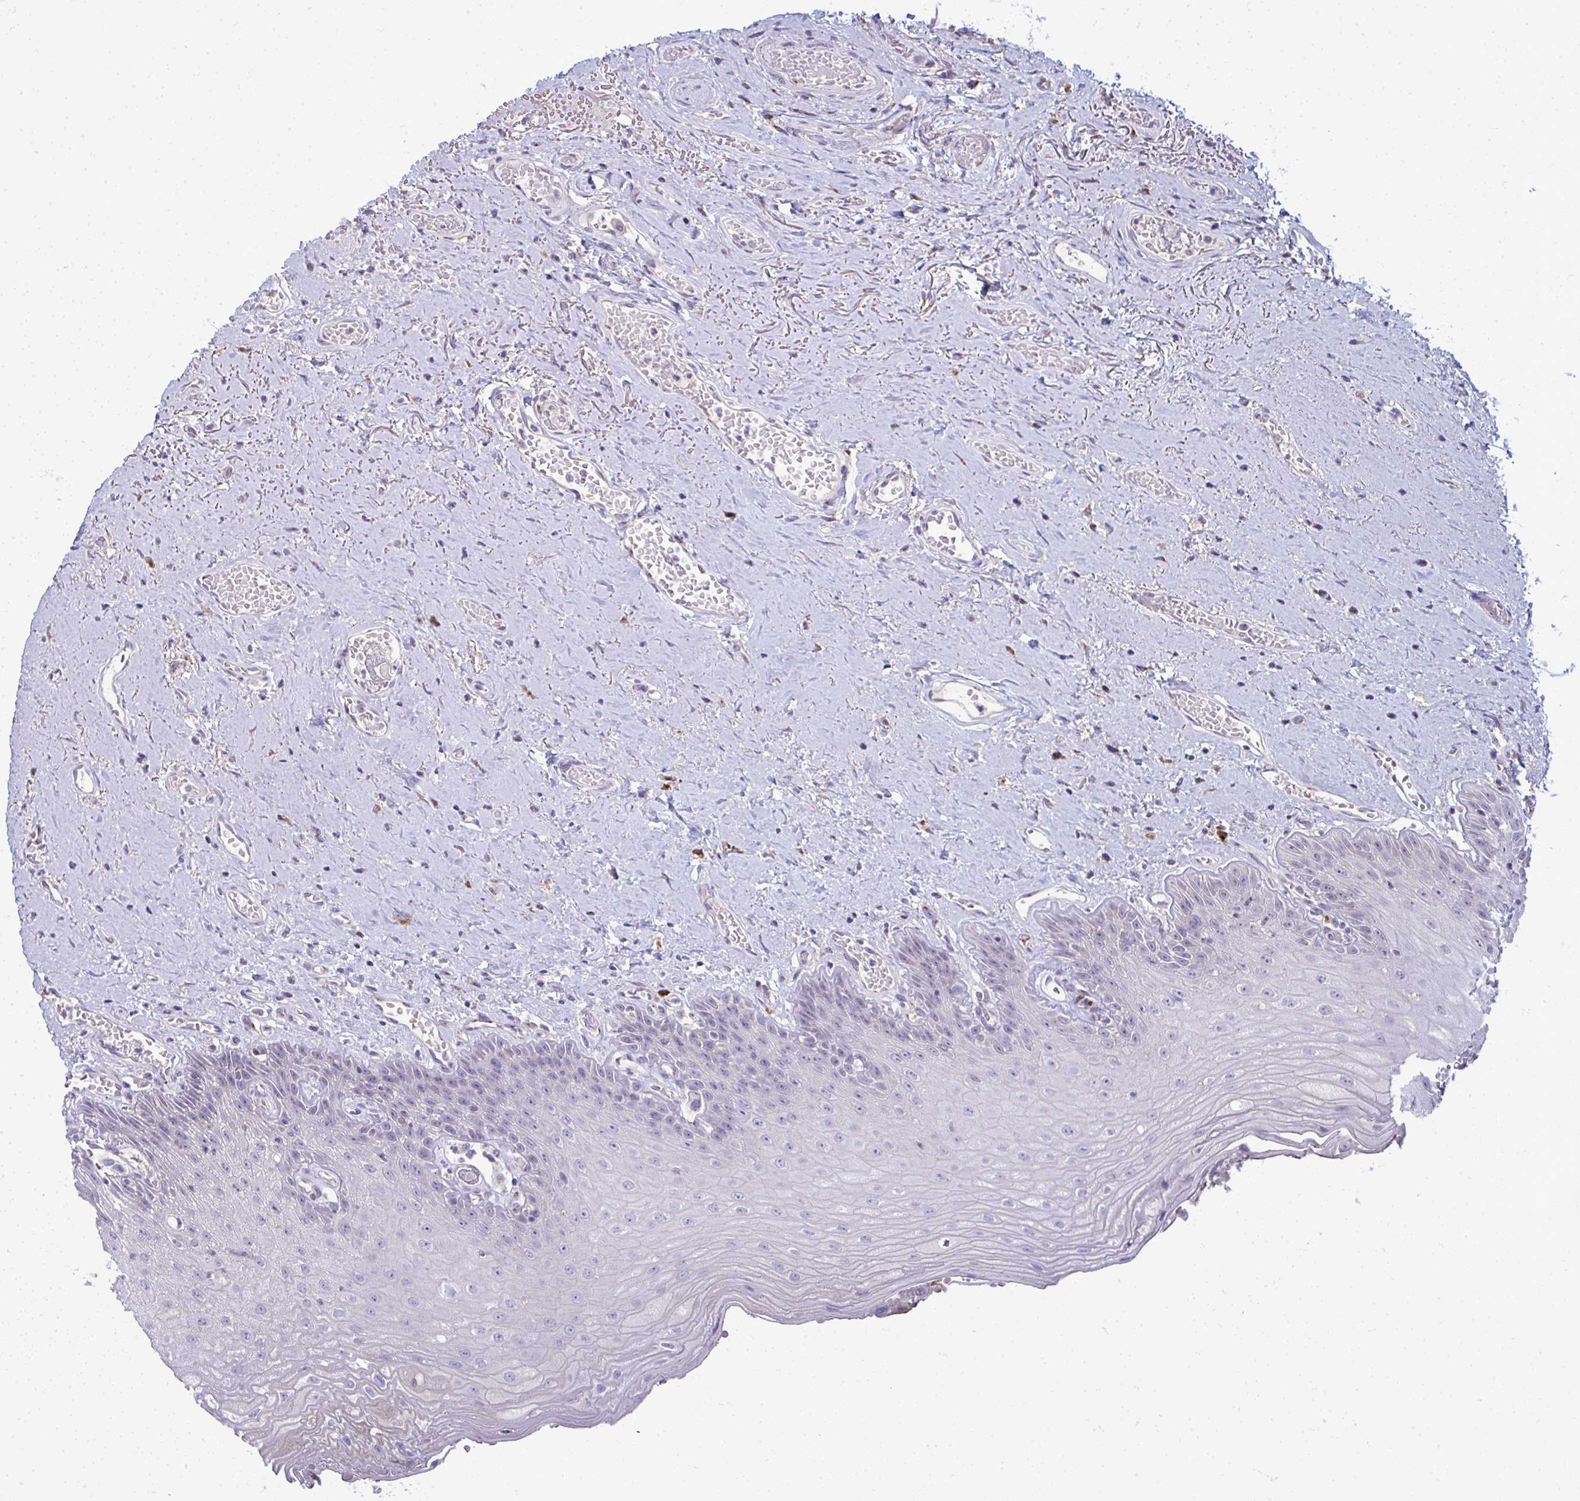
{"staining": {"intensity": "weak", "quantity": "<25%", "location": "cytoplasmic/membranous"}, "tissue": "oral mucosa", "cell_type": "Squamous epithelial cells", "image_type": "normal", "snomed": [{"axis": "morphology", "description": "Normal tissue, NOS"}, {"axis": "morphology", "description": "Squamous cell carcinoma, NOS"}, {"axis": "topography", "description": "Oral tissue"}, {"axis": "topography", "description": "Peripheral nerve tissue"}, {"axis": "topography", "description": "Head-Neck"}], "caption": "Squamous epithelial cells show no significant positivity in benign oral mucosa. (DAB (3,3'-diaminobenzidine) immunohistochemistry (IHC) with hematoxylin counter stain).", "gene": "DTX4", "patient": {"sex": "female", "age": 59}}